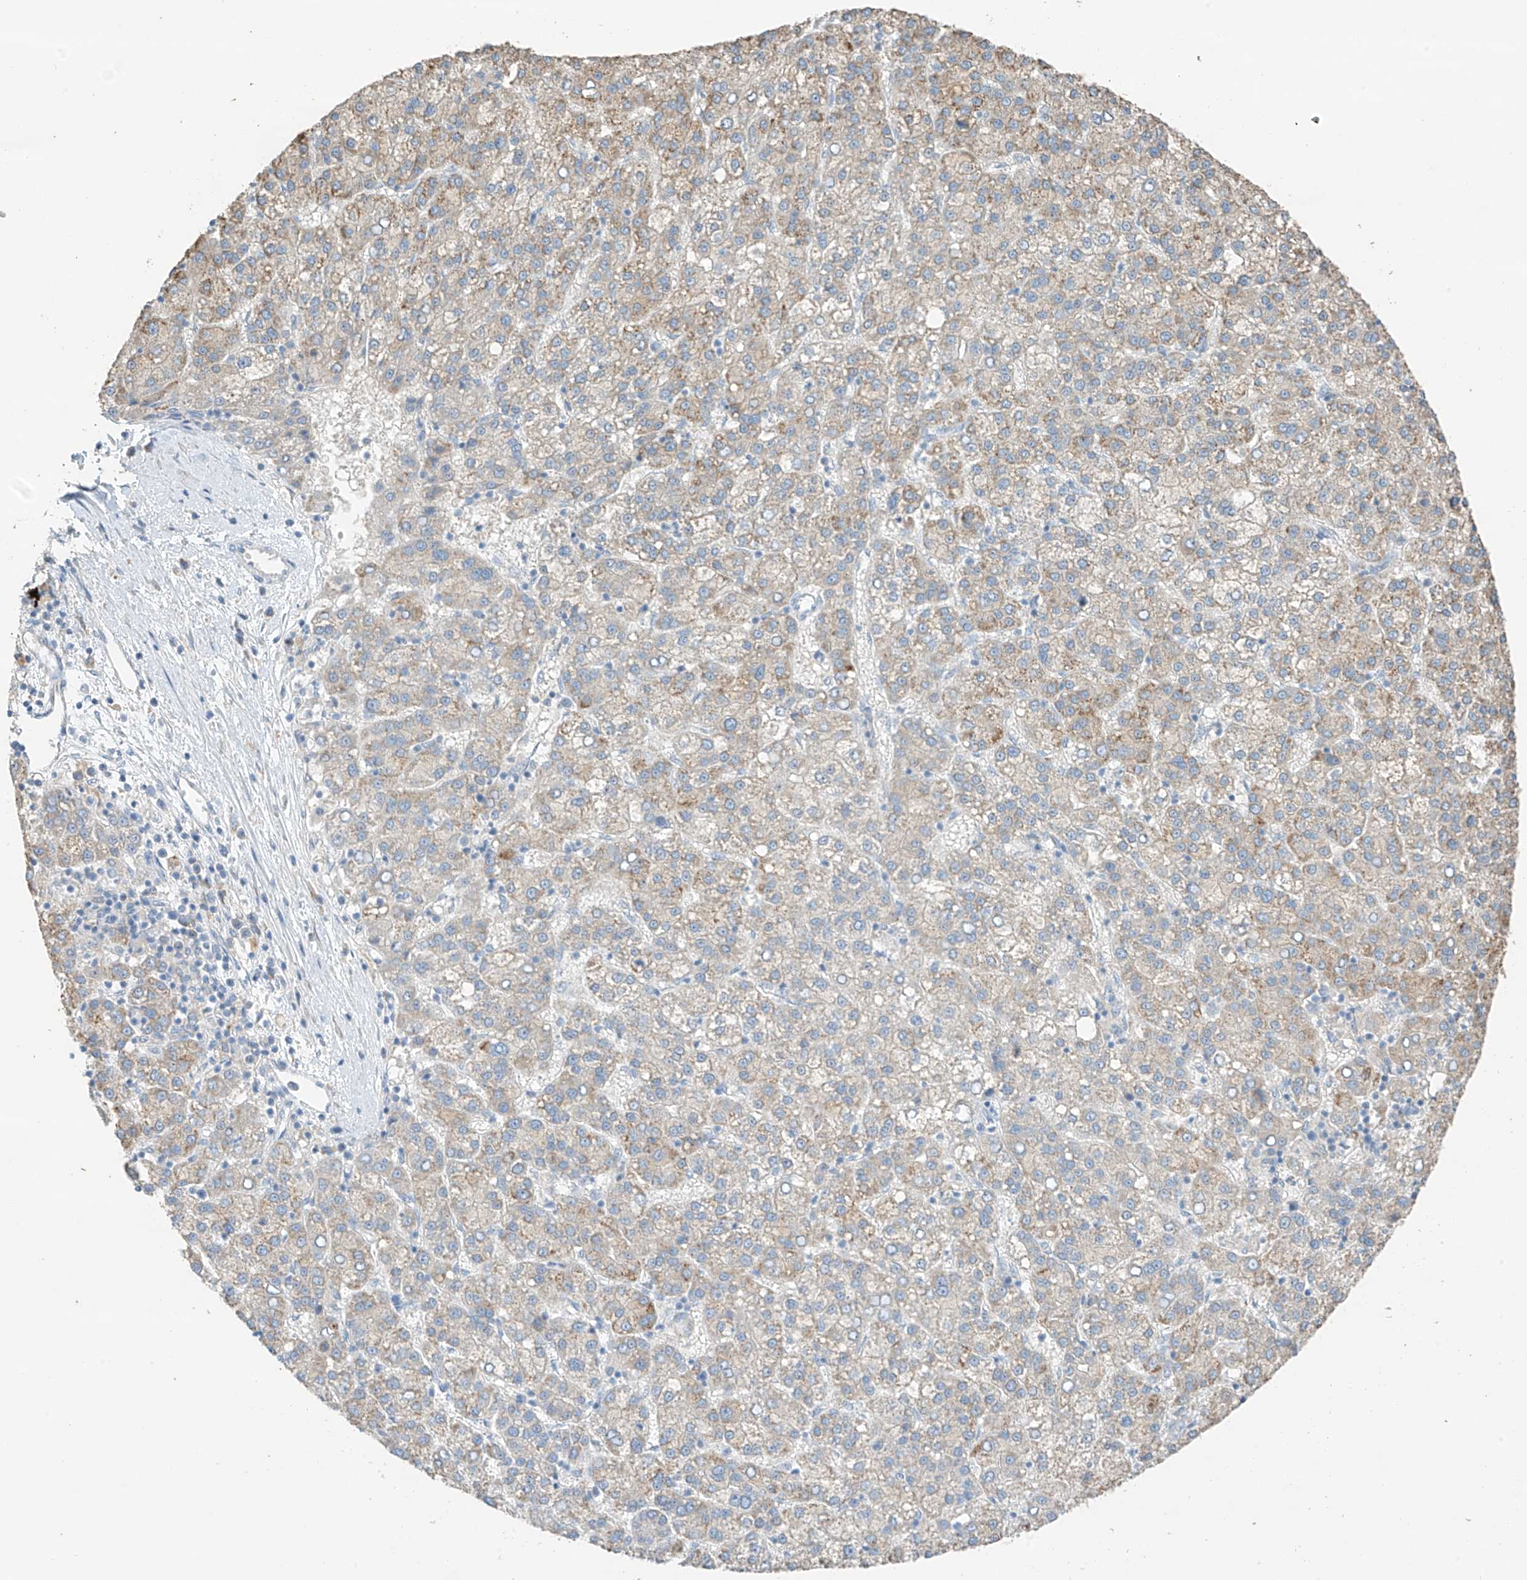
{"staining": {"intensity": "weak", "quantity": "25%-75%", "location": "cytoplasmic/membranous"}, "tissue": "liver cancer", "cell_type": "Tumor cells", "image_type": "cancer", "snomed": [{"axis": "morphology", "description": "Carcinoma, Hepatocellular, NOS"}, {"axis": "topography", "description": "Liver"}], "caption": "Tumor cells show low levels of weak cytoplasmic/membranous staining in approximately 25%-75% of cells in human liver hepatocellular carcinoma.", "gene": "CAPN13", "patient": {"sex": "female", "age": 58}}